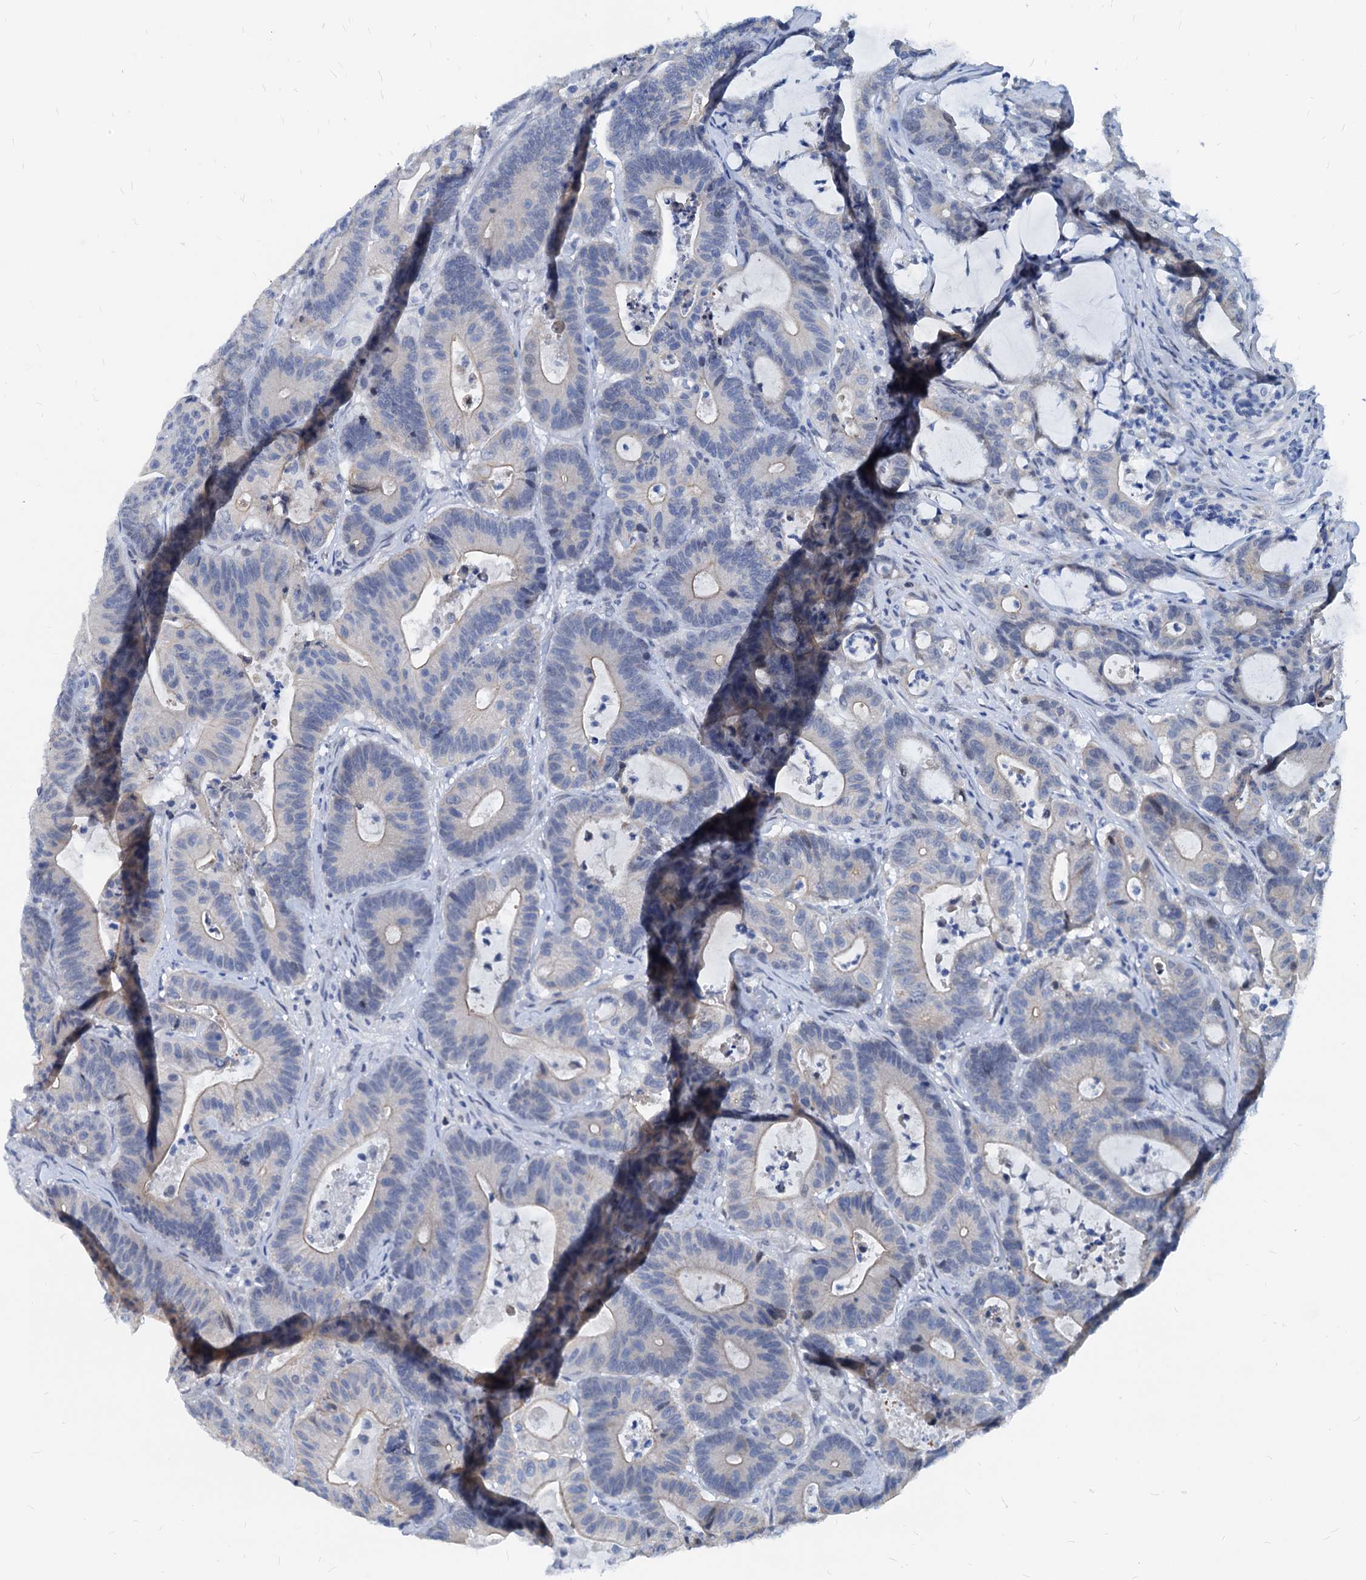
{"staining": {"intensity": "negative", "quantity": "none", "location": "none"}, "tissue": "colorectal cancer", "cell_type": "Tumor cells", "image_type": "cancer", "snomed": [{"axis": "morphology", "description": "Adenocarcinoma, NOS"}, {"axis": "topography", "description": "Colon"}], "caption": "Immunohistochemical staining of human colorectal cancer shows no significant staining in tumor cells.", "gene": "HSF2", "patient": {"sex": "female", "age": 84}}